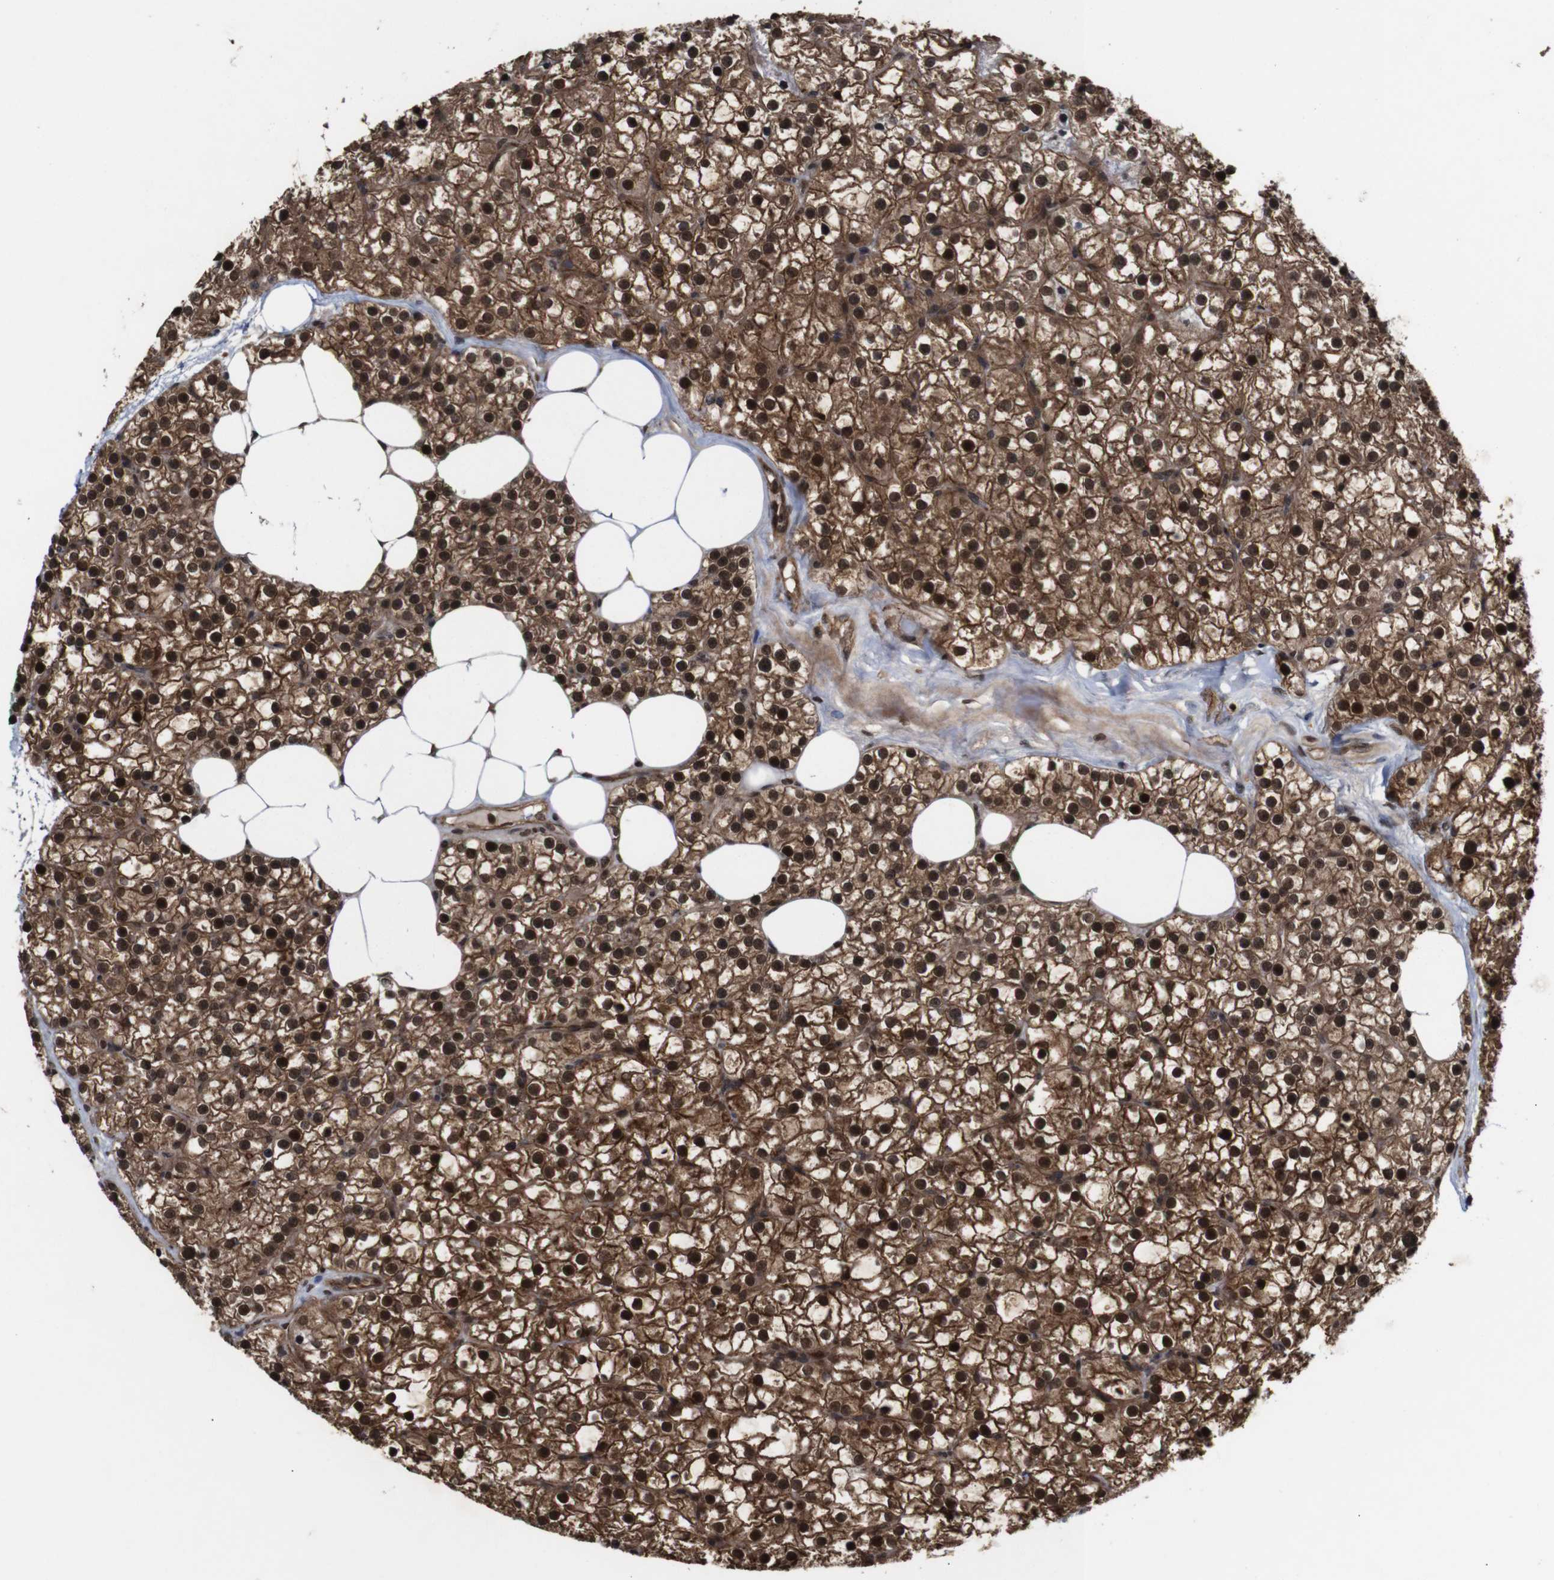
{"staining": {"intensity": "strong", "quantity": ">75%", "location": "cytoplasmic/membranous,nuclear"}, "tissue": "parathyroid gland", "cell_type": "Glandular cells", "image_type": "normal", "snomed": [{"axis": "morphology", "description": "Normal tissue, NOS"}, {"axis": "morphology", "description": "Adenoma, NOS"}, {"axis": "topography", "description": "Parathyroid gland"}], "caption": "Protein positivity by IHC reveals strong cytoplasmic/membranous,nuclear positivity in approximately >75% of glandular cells in normal parathyroid gland.", "gene": "NANOS1", "patient": {"sex": "female", "age": 70}}